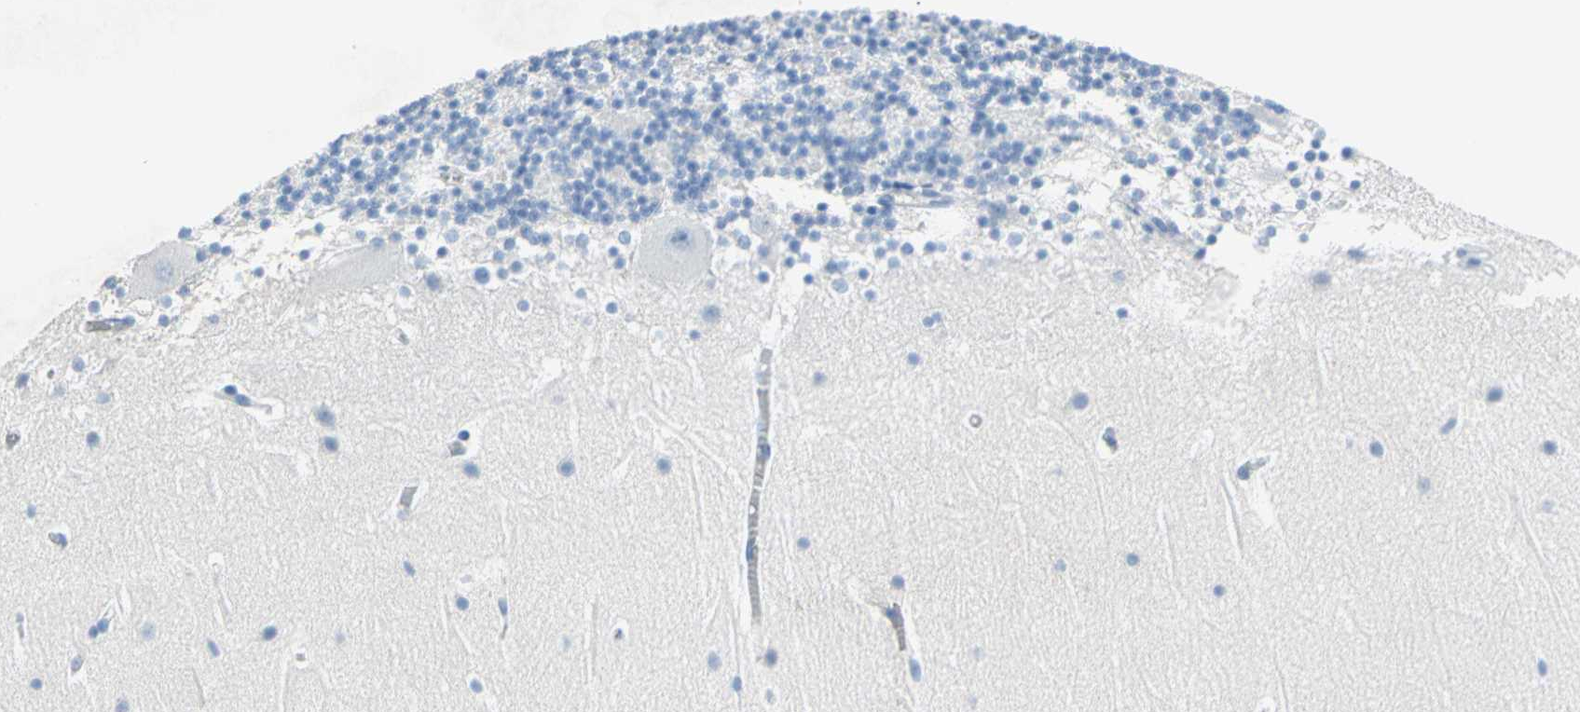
{"staining": {"intensity": "negative", "quantity": "none", "location": "none"}, "tissue": "cerebellum", "cell_type": "Cells in granular layer", "image_type": "normal", "snomed": [{"axis": "morphology", "description": "Normal tissue, NOS"}, {"axis": "topography", "description": "Cerebellum"}], "caption": "Immunohistochemical staining of benign human cerebellum exhibits no significant expression in cells in granular layer. The staining is performed using DAB brown chromogen with nuclei counter-stained in using hematoxylin.", "gene": "SFN", "patient": {"sex": "male", "age": 45}}